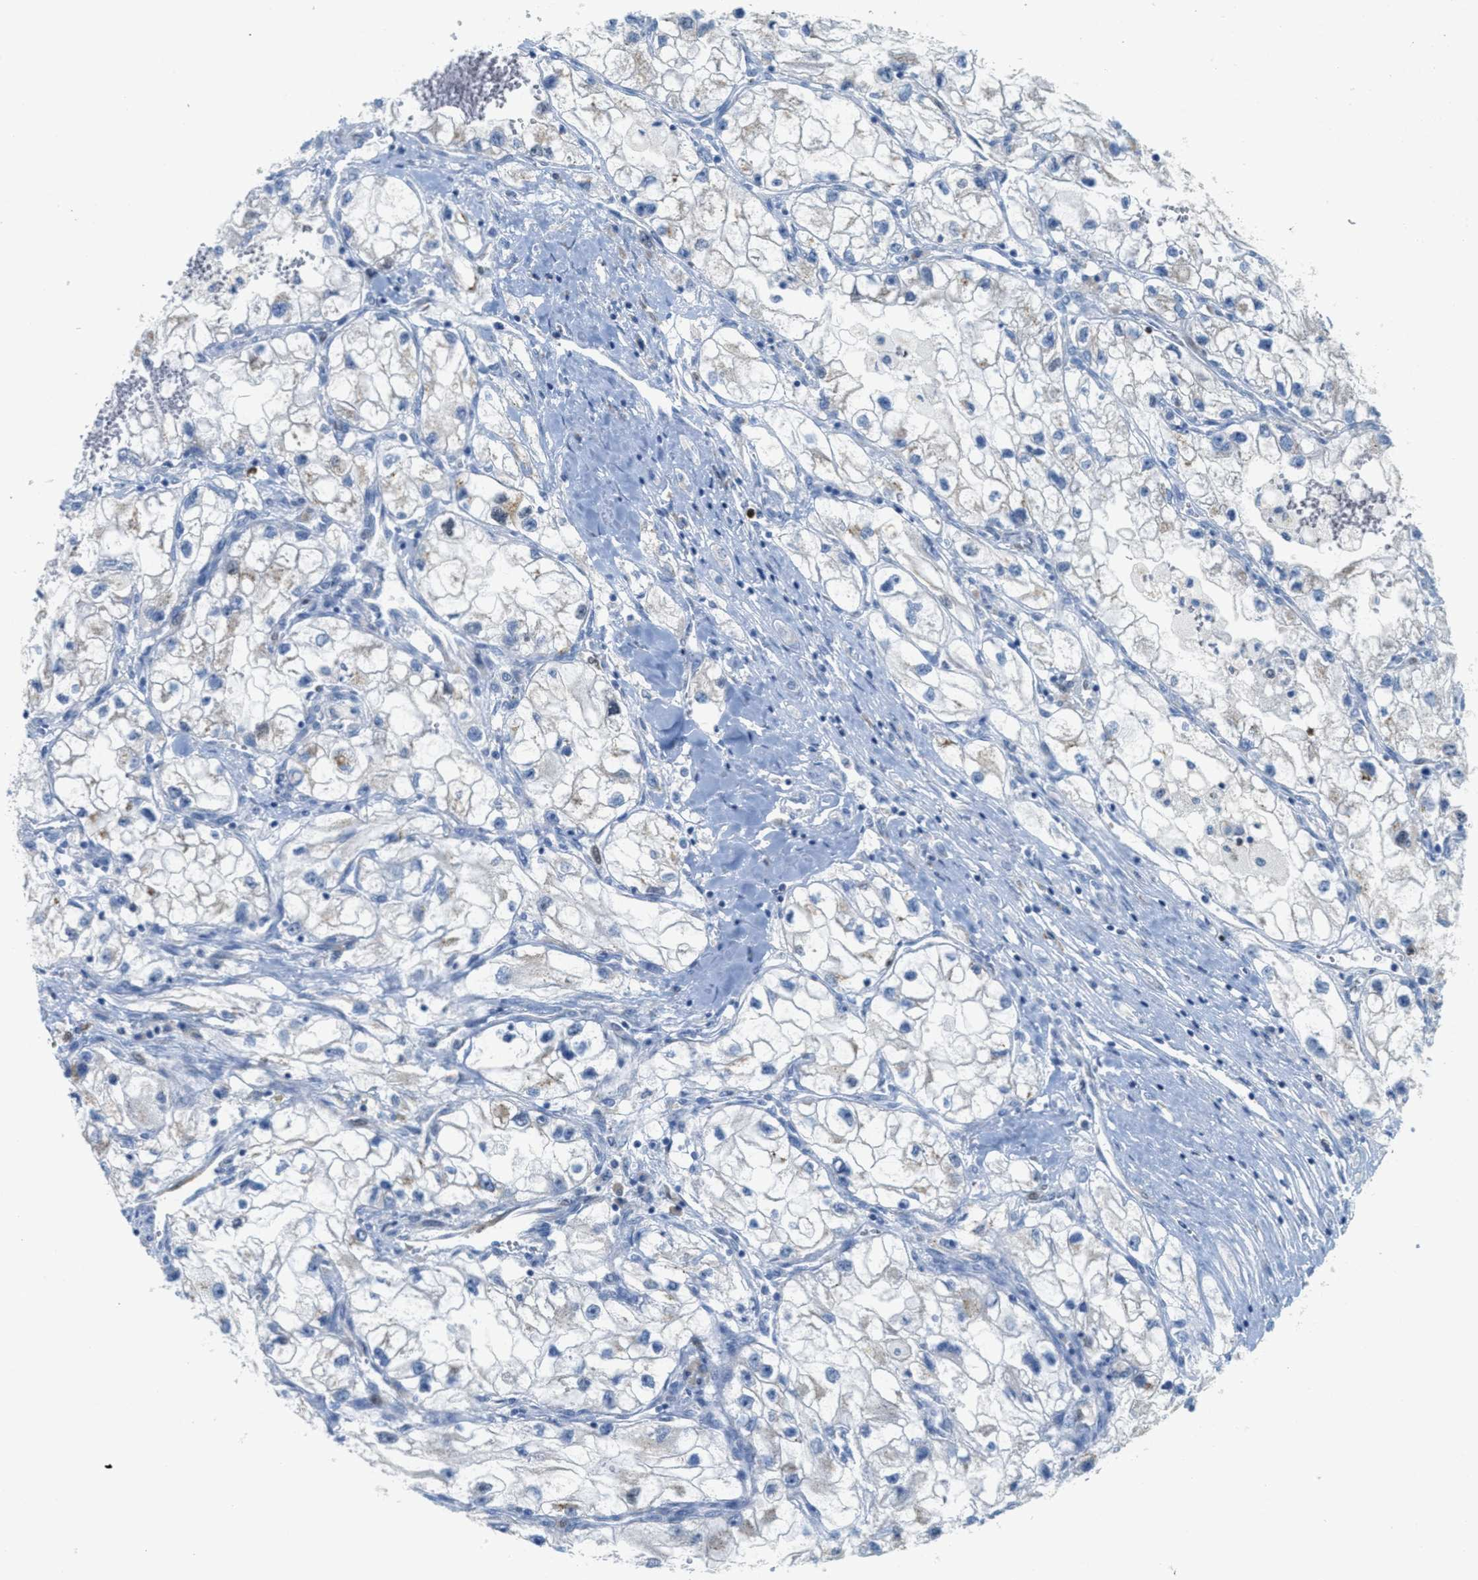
{"staining": {"intensity": "negative", "quantity": "none", "location": "none"}, "tissue": "renal cancer", "cell_type": "Tumor cells", "image_type": "cancer", "snomed": [{"axis": "morphology", "description": "Adenocarcinoma, NOS"}, {"axis": "topography", "description": "Kidney"}], "caption": "High power microscopy histopathology image of an immunohistochemistry micrograph of renal adenocarcinoma, revealing no significant staining in tumor cells.", "gene": "ORC6", "patient": {"sex": "female", "age": 70}}